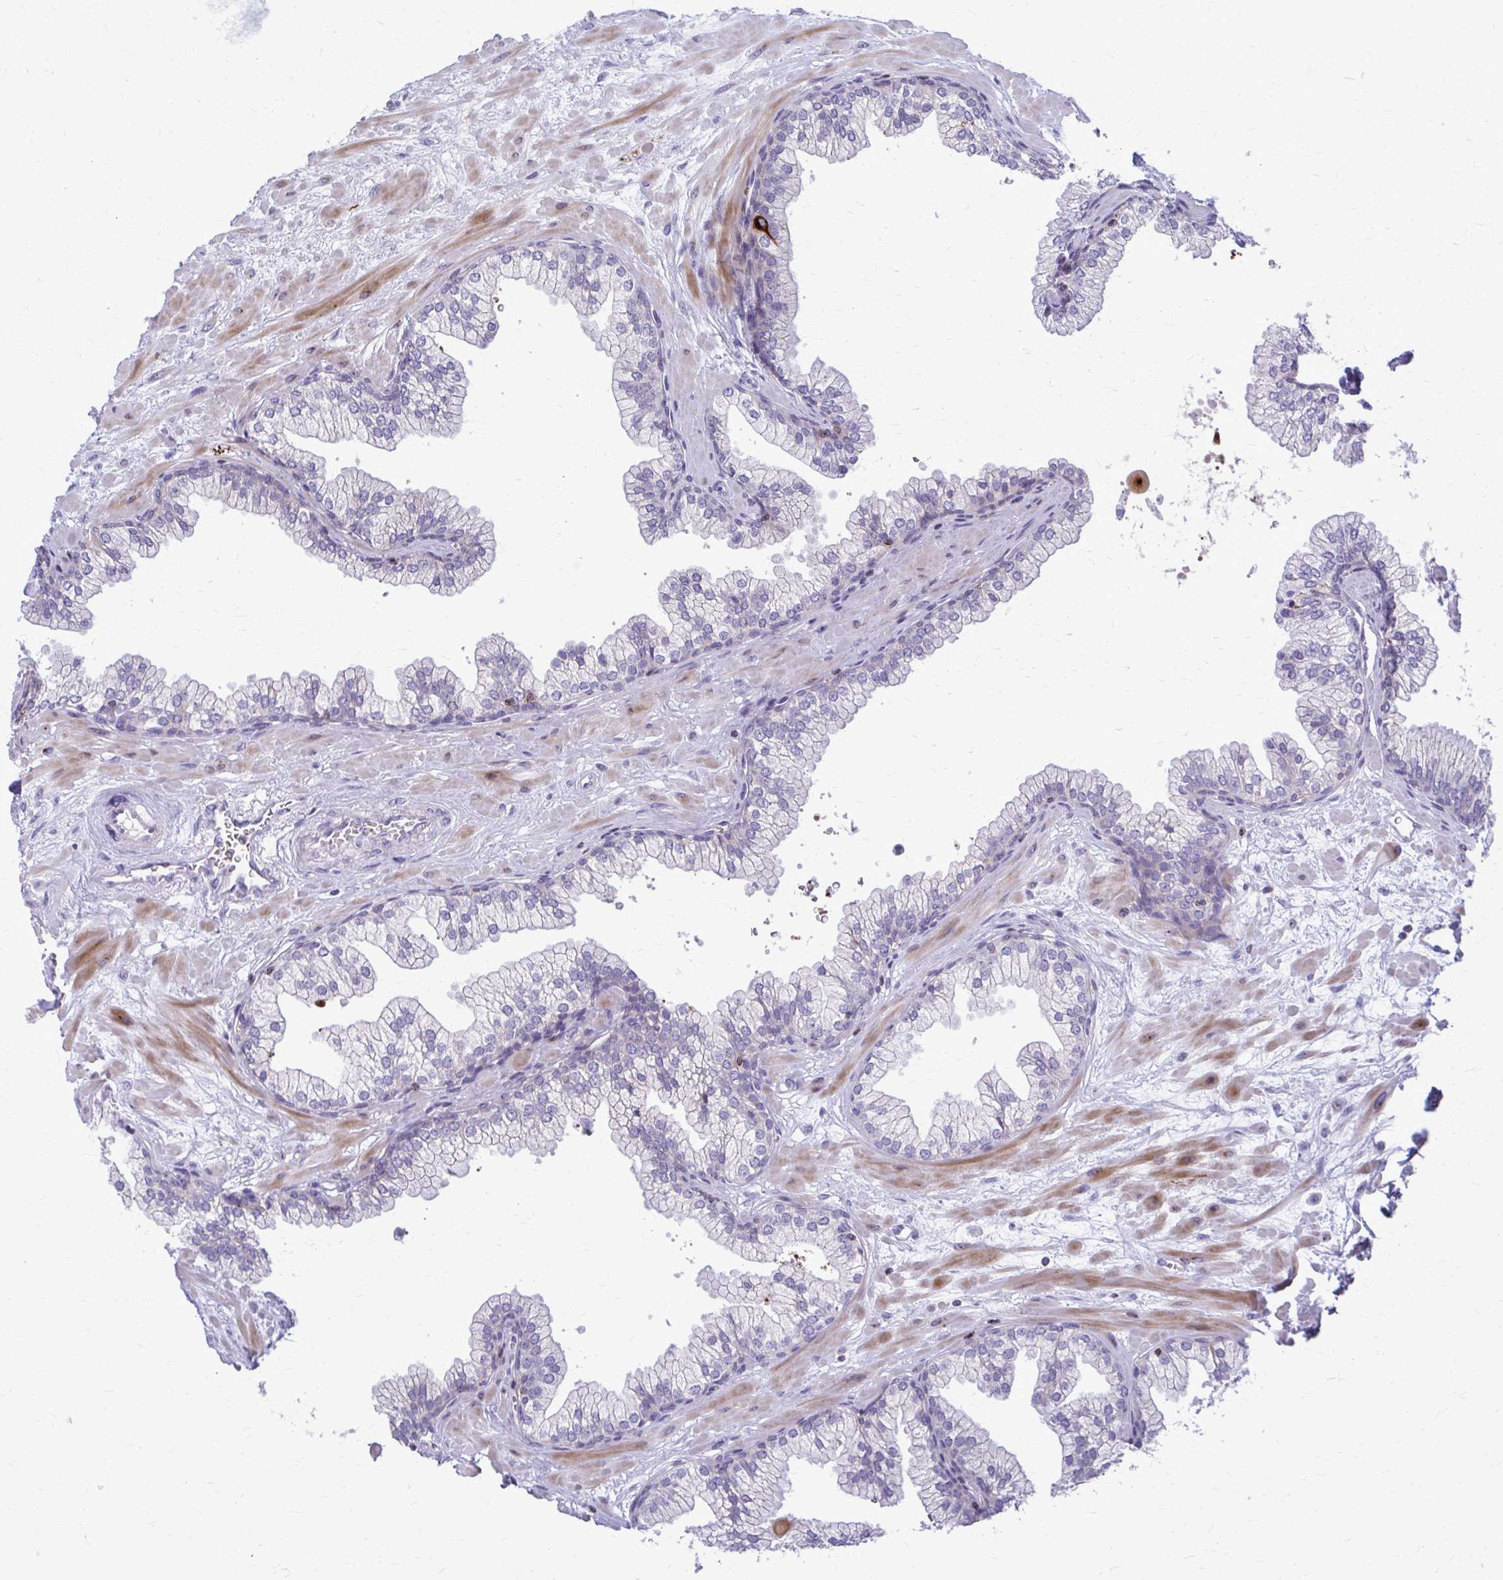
{"staining": {"intensity": "negative", "quantity": "none", "location": "none"}, "tissue": "prostate", "cell_type": "Glandular cells", "image_type": "normal", "snomed": [{"axis": "morphology", "description": "Normal tissue, NOS"}, {"axis": "topography", "description": "Prostate"}, {"axis": "topography", "description": "Peripheral nerve tissue"}], "caption": "Immunohistochemistry (IHC) of normal prostate demonstrates no positivity in glandular cells. (DAB (3,3'-diaminobenzidine) IHC with hematoxylin counter stain).", "gene": "PEDS1", "patient": {"sex": "male", "age": 61}}